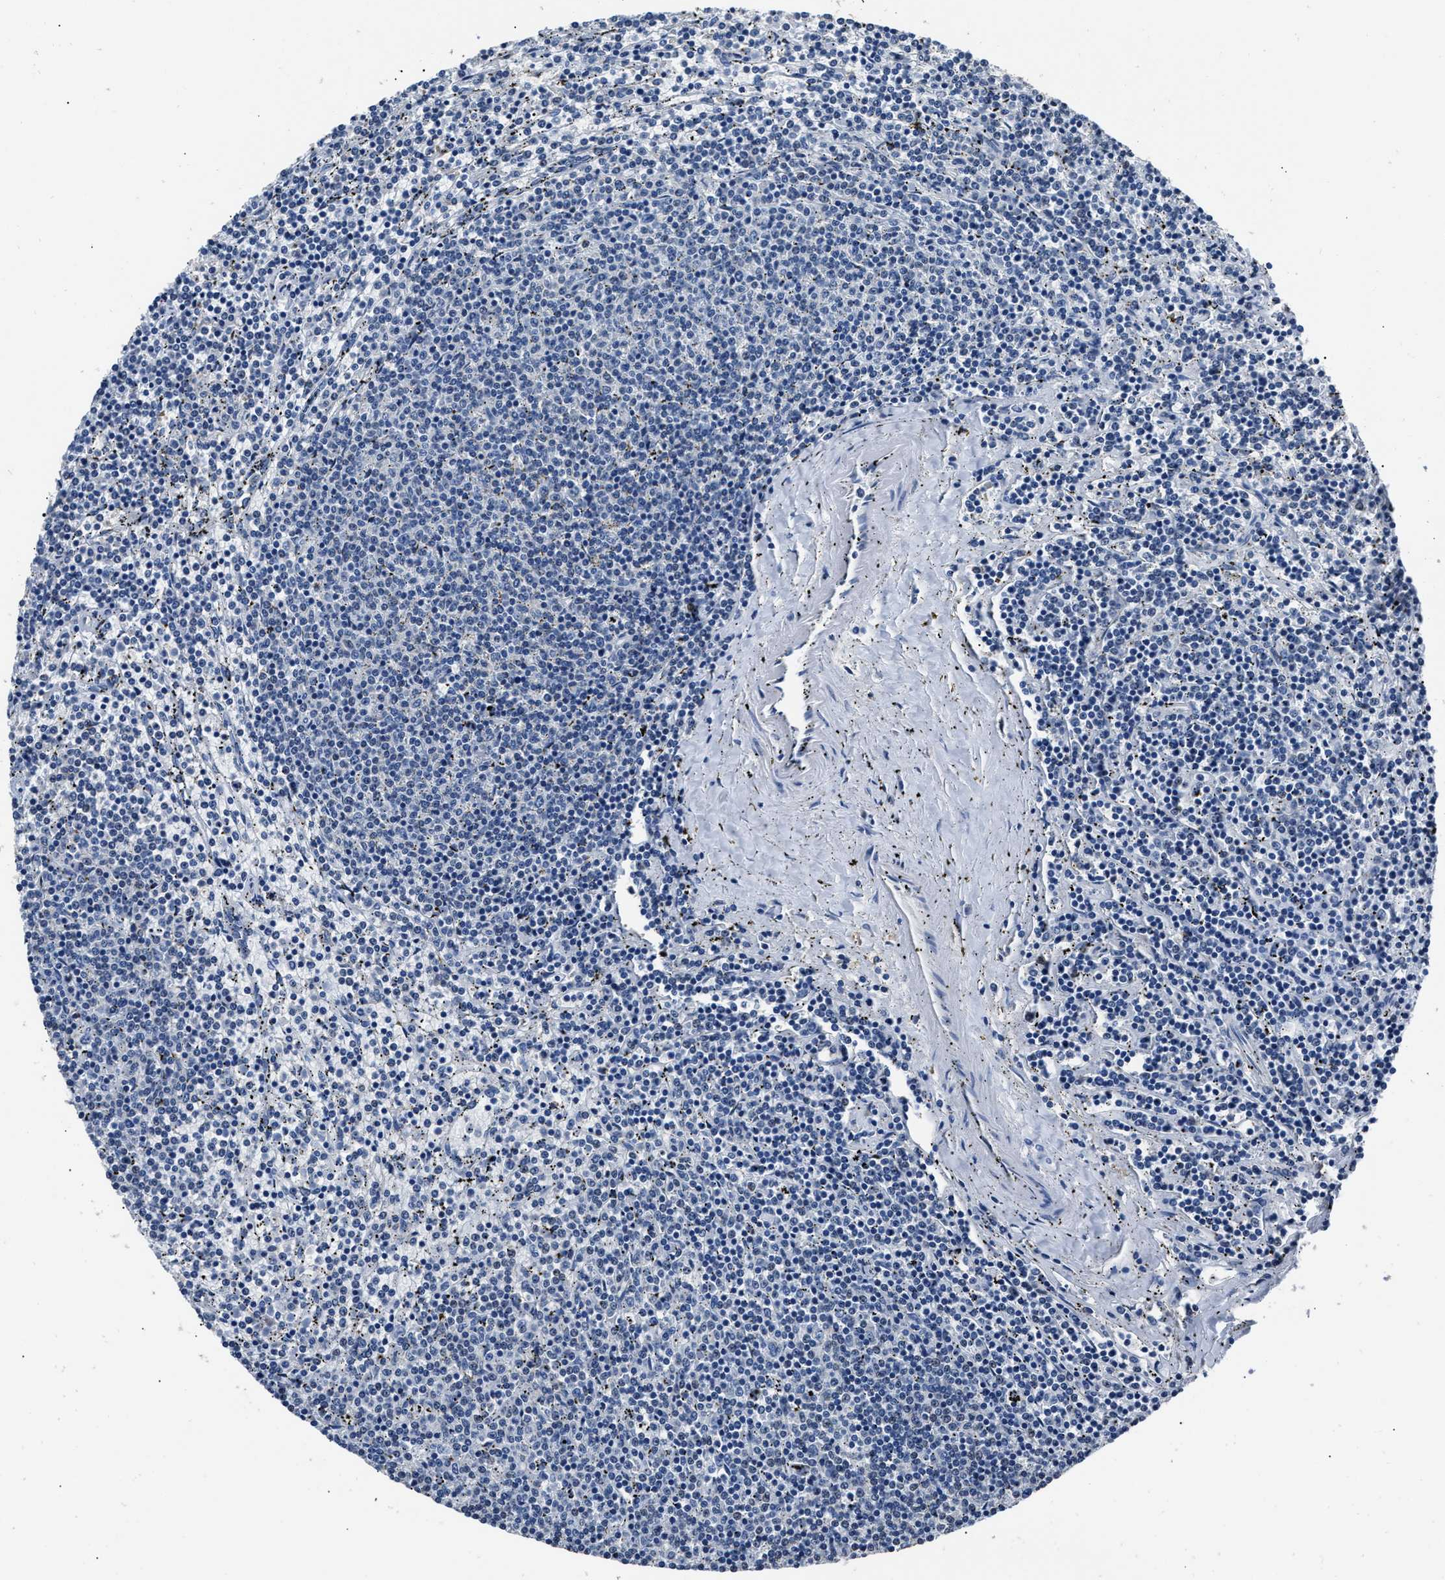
{"staining": {"intensity": "negative", "quantity": "none", "location": "none"}, "tissue": "lymphoma", "cell_type": "Tumor cells", "image_type": "cancer", "snomed": [{"axis": "morphology", "description": "Malignant lymphoma, non-Hodgkin's type, Low grade"}, {"axis": "topography", "description": "Spleen"}], "caption": "DAB (3,3'-diaminobenzidine) immunohistochemical staining of human lymphoma demonstrates no significant expression in tumor cells.", "gene": "NSUN5", "patient": {"sex": "female", "age": 50}}